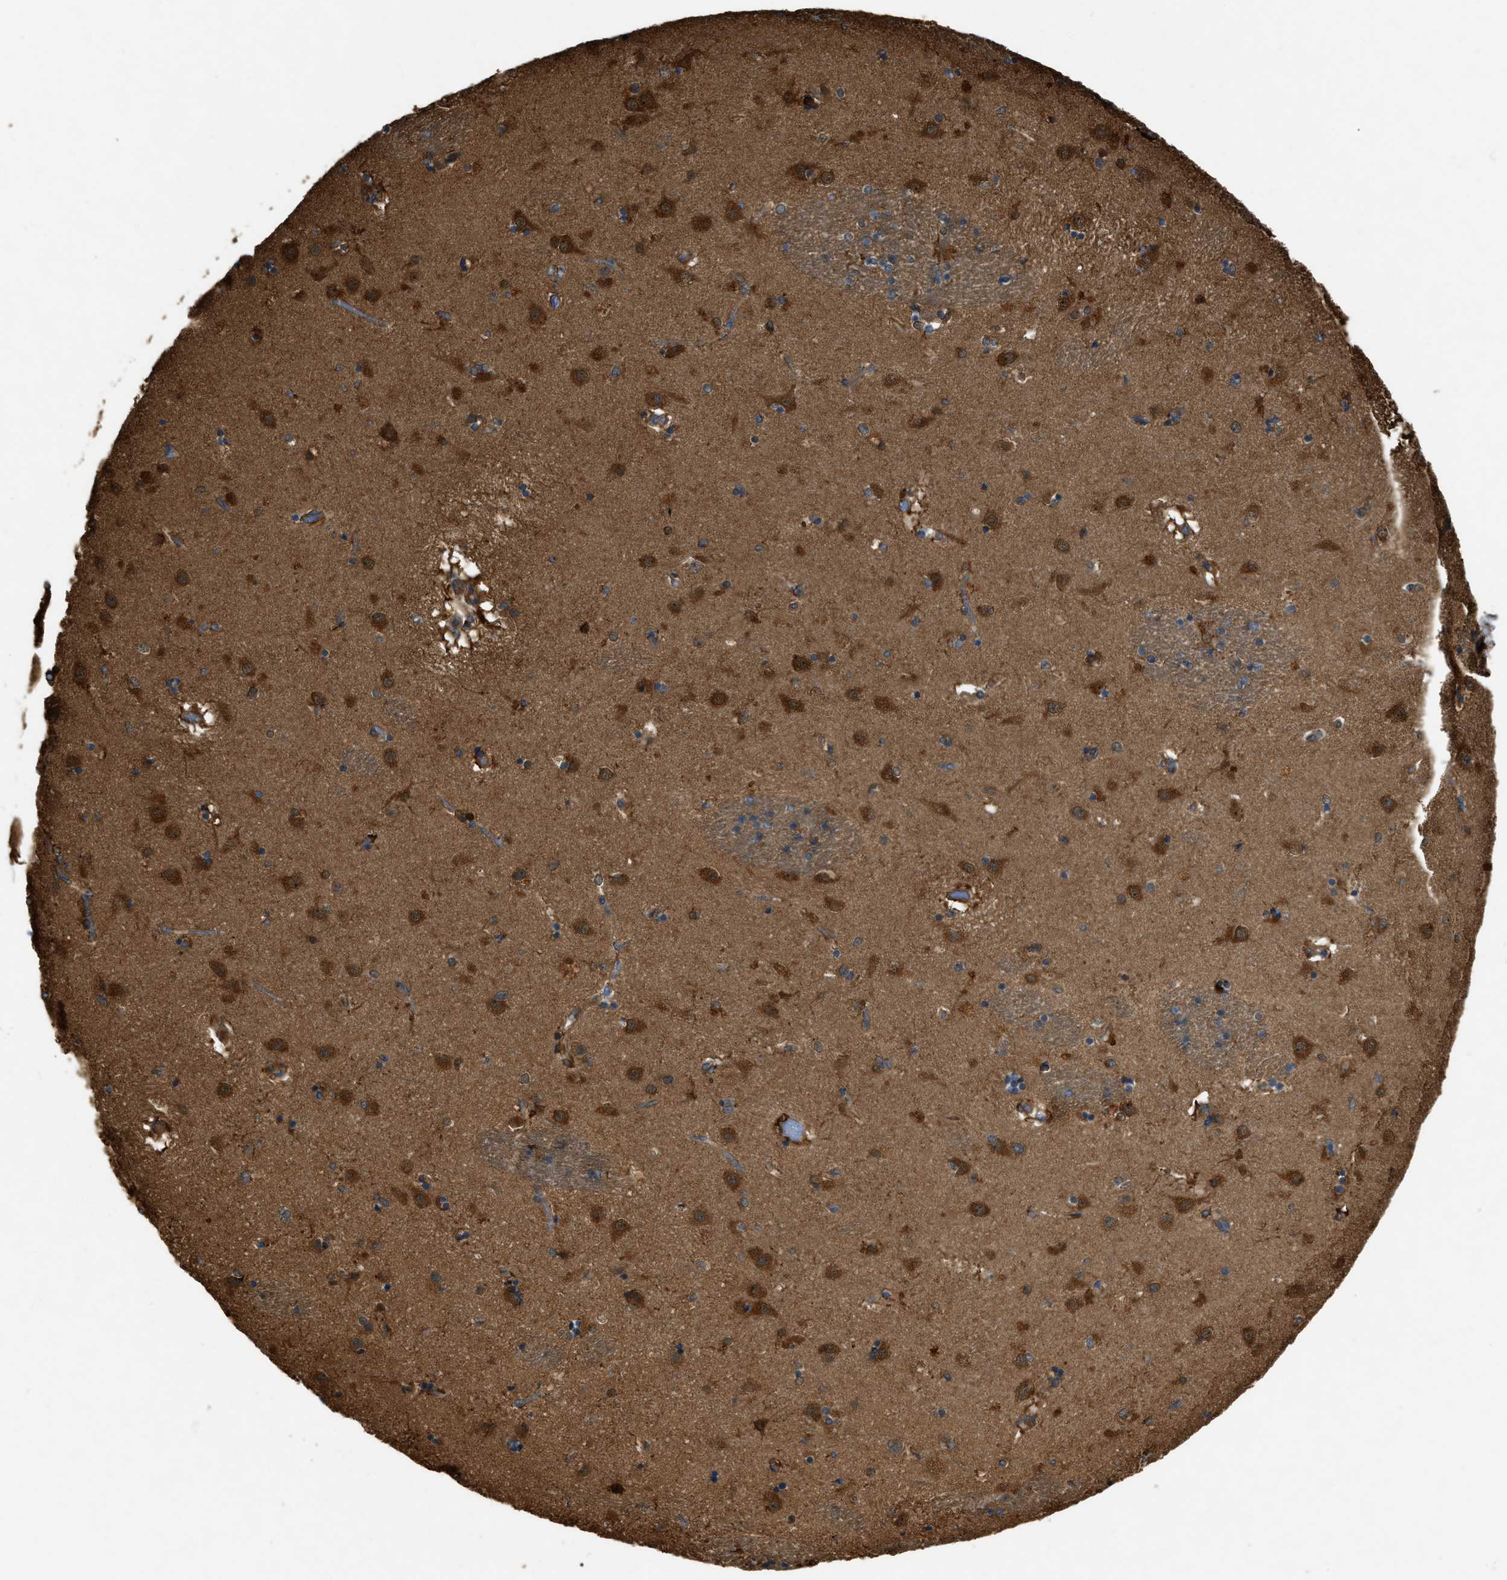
{"staining": {"intensity": "moderate", "quantity": "25%-75%", "location": "cytoplasmic/membranous"}, "tissue": "caudate", "cell_type": "Glial cells", "image_type": "normal", "snomed": [{"axis": "morphology", "description": "Normal tissue, NOS"}, {"axis": "topography", "description": "Lateral ventricle wall"}], "caption": "An image showing moderate cytoplasmic/membranous staining in about 25%-75% of glial cells in normal caudate, as visualized by brown immunohistochemical staining.", "gene": "YARS1", "patient": {"sex": "male", "age": 70}}